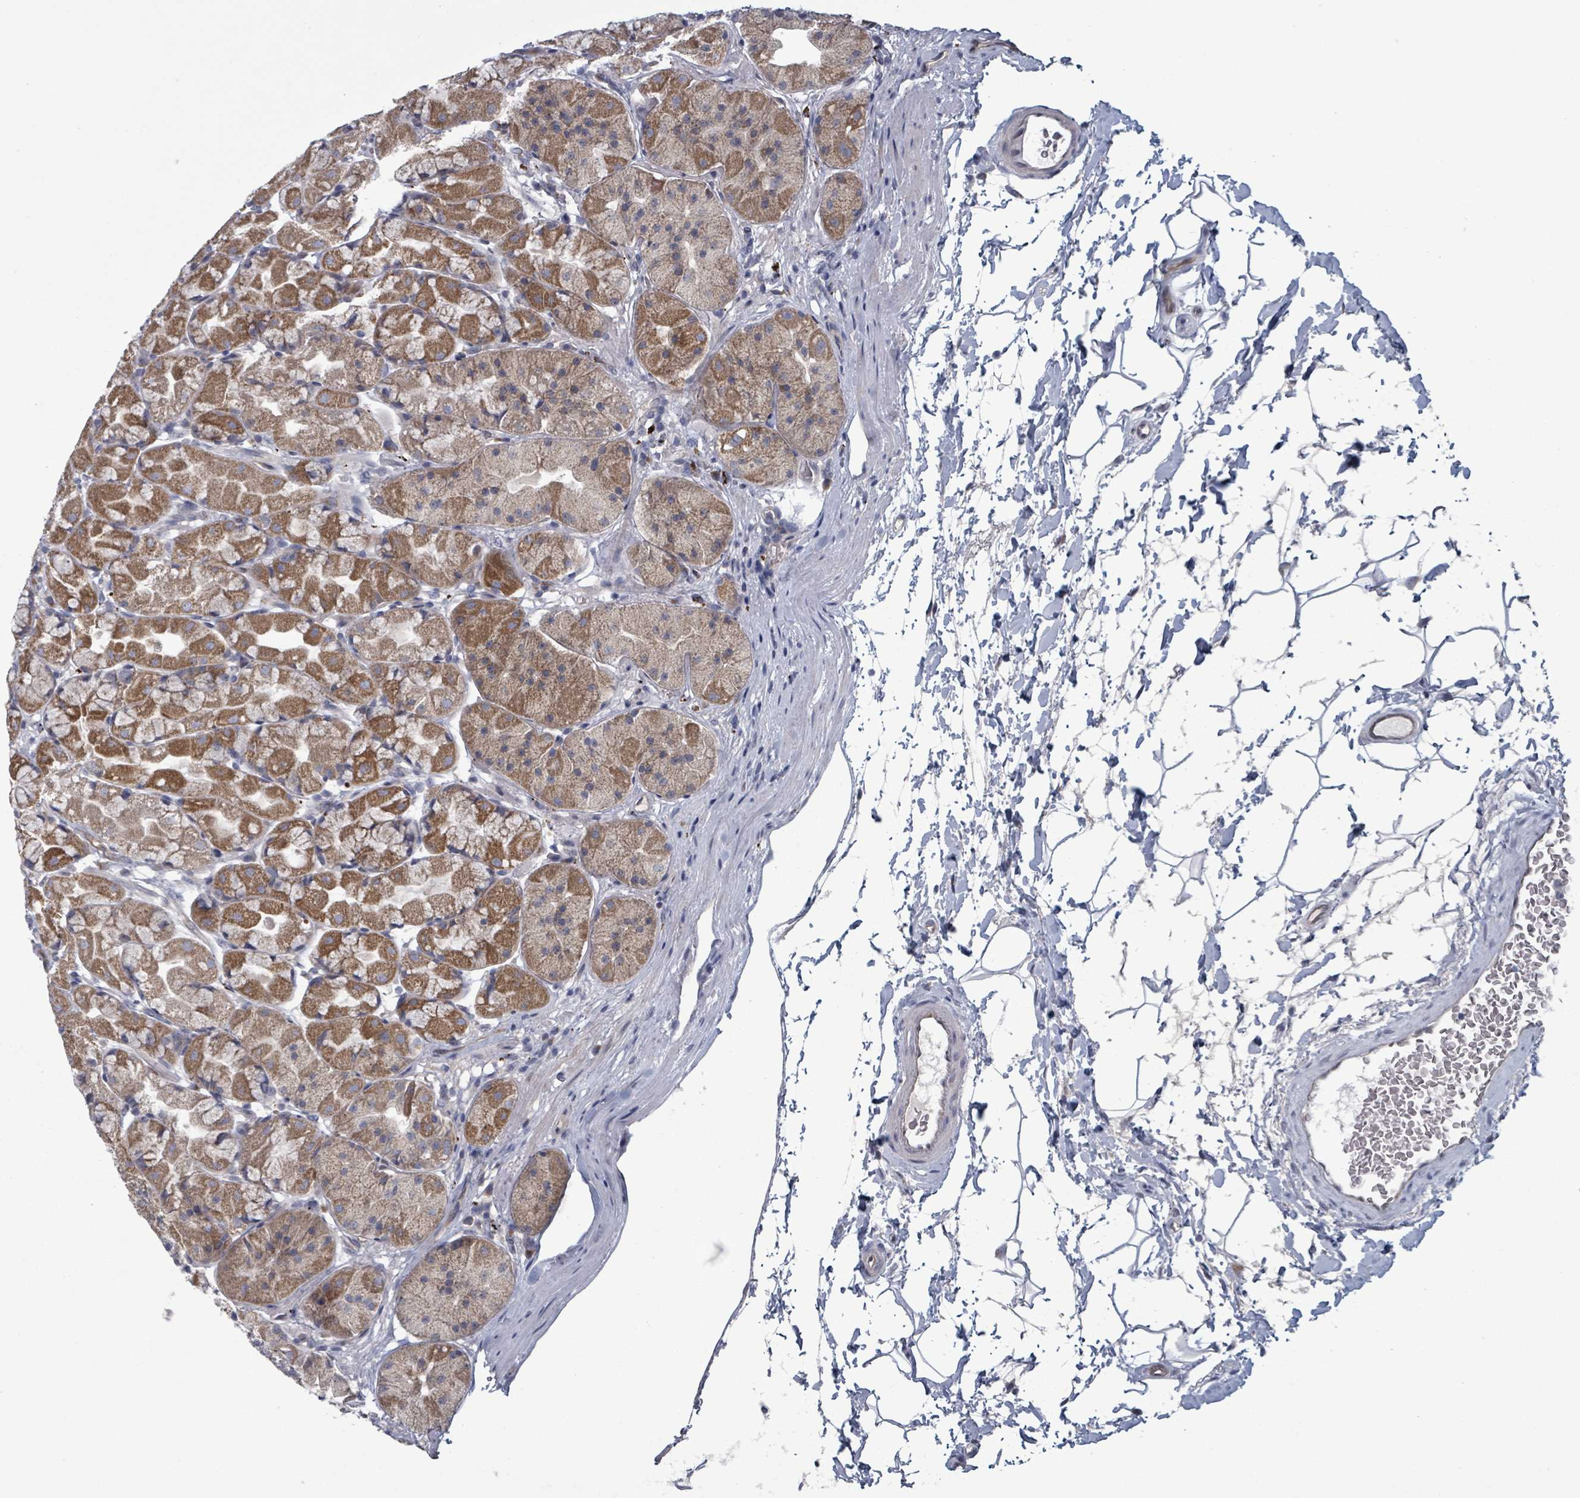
{"staining": {"intensity": "moderate", "quantity": ">75%", "location": "cytoplasmic/membranous"}, "tissue": "stomach", "cell_type": "Glandular cells", "image_type": "normal", "snomed": [{"axis": "morphology", "description": "Normal tissue, NOS"}, {"axis": "topography", "description": "Stomach"}], "caption": "An immunohistochemistry (IHC) micrograph of unremarkable tissue is shown. Protein staining in brown labels moderate cytoplasmic/membranous positivity in stomach within glandular cells. (Brightfield microscopy of DAB IHC at high magnification).", "gene": "FKBP1A", "patient": {"sex": "male", "age": 57}}